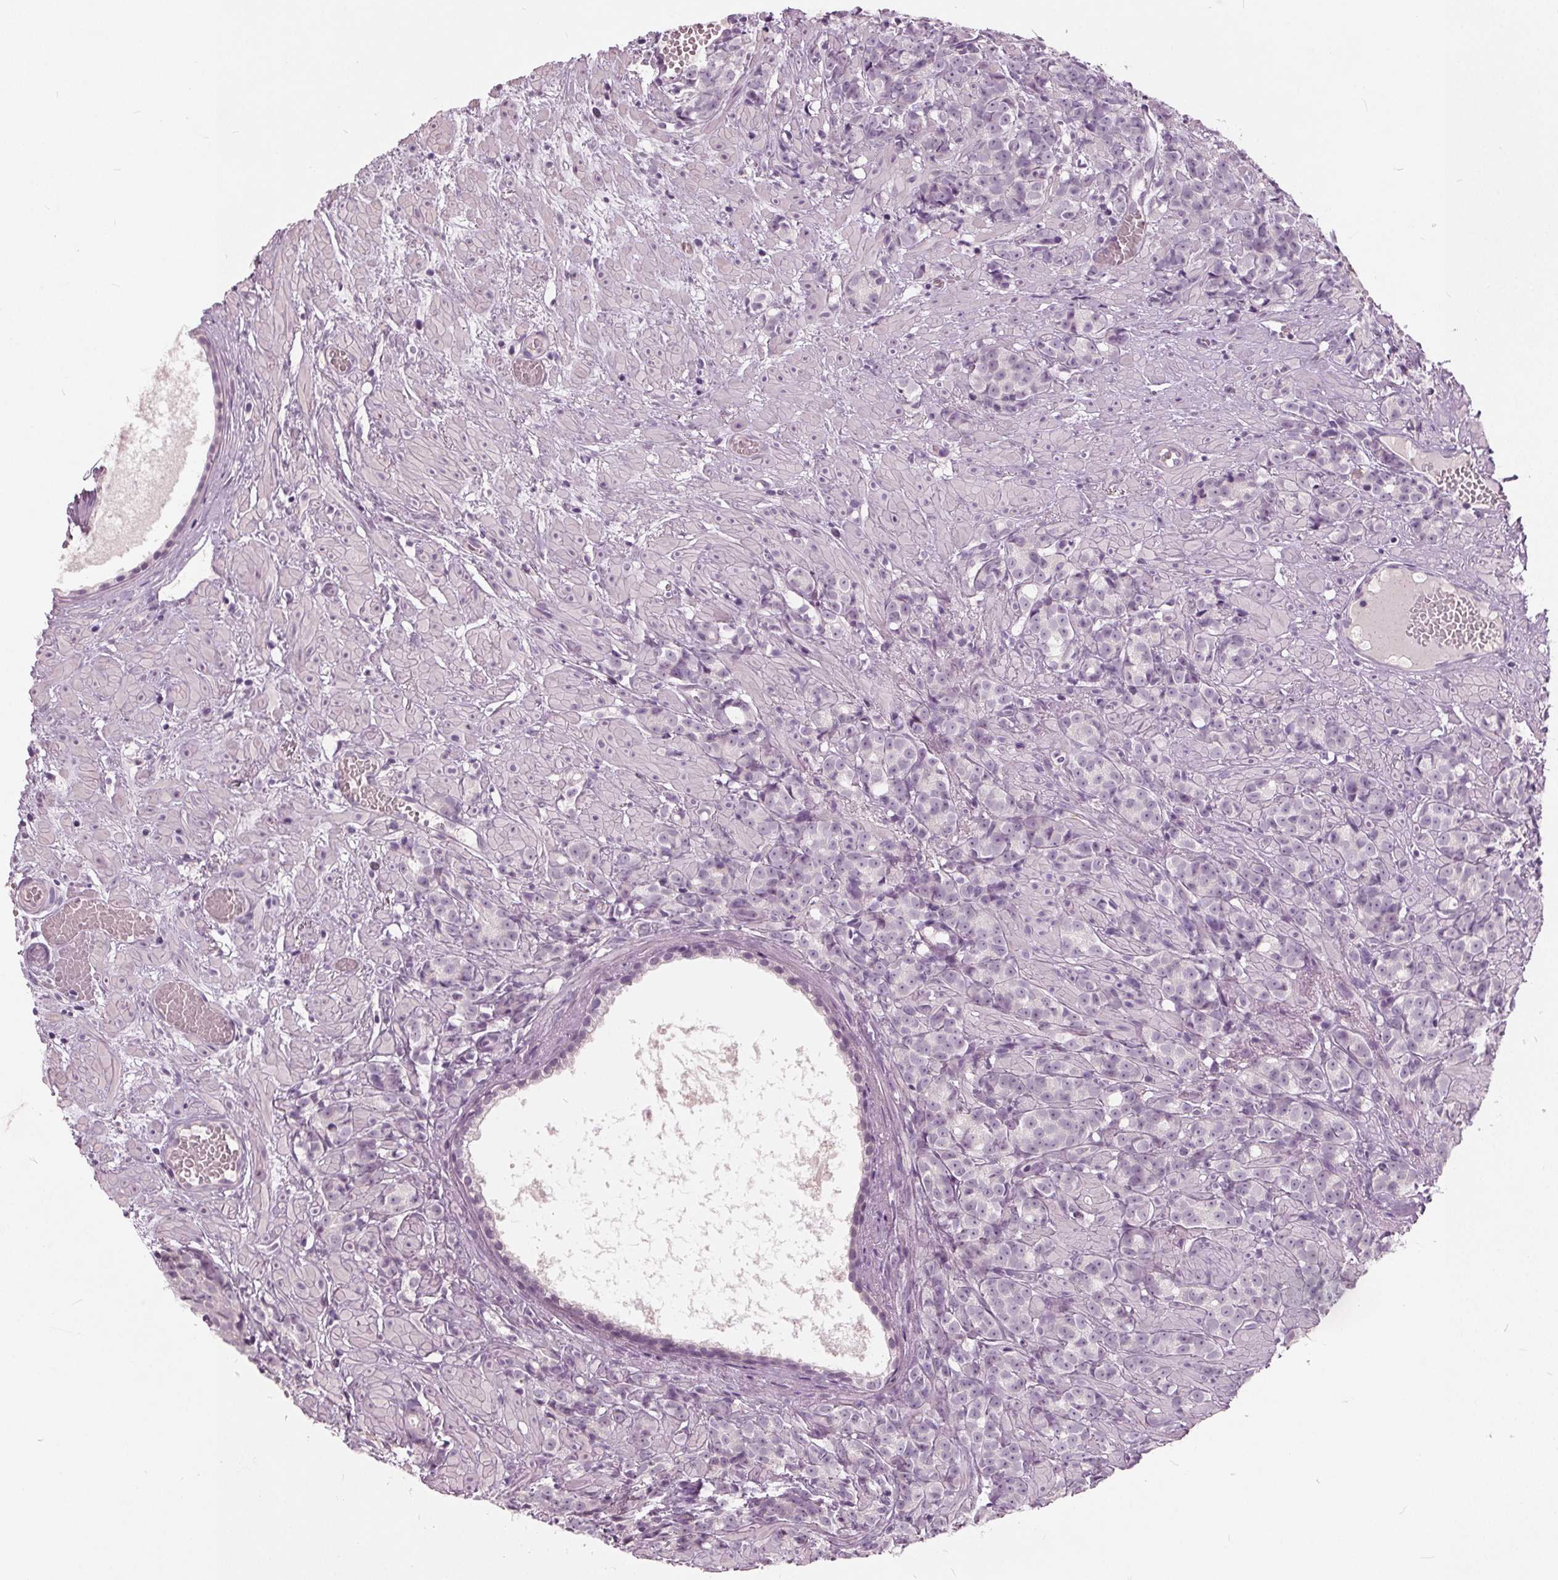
{"staining": {"intensity": "negative", "quantity": "none", "location": "none"}, "tissue": "prostate cancer", "cell_type": "Tumor cells", "image_type": "cancer", "snomed": [{"axis": "morphology", "description": "Adenocarcinoma, High grade"}, {"axis": "topography", "description": "Prostate"}], "caption": "The photomicrograph demonstrates no significant expression in tumor cells of prostate cancer.", "gene": "TKFC", "patient": {"sex": "male", "age": 81}}